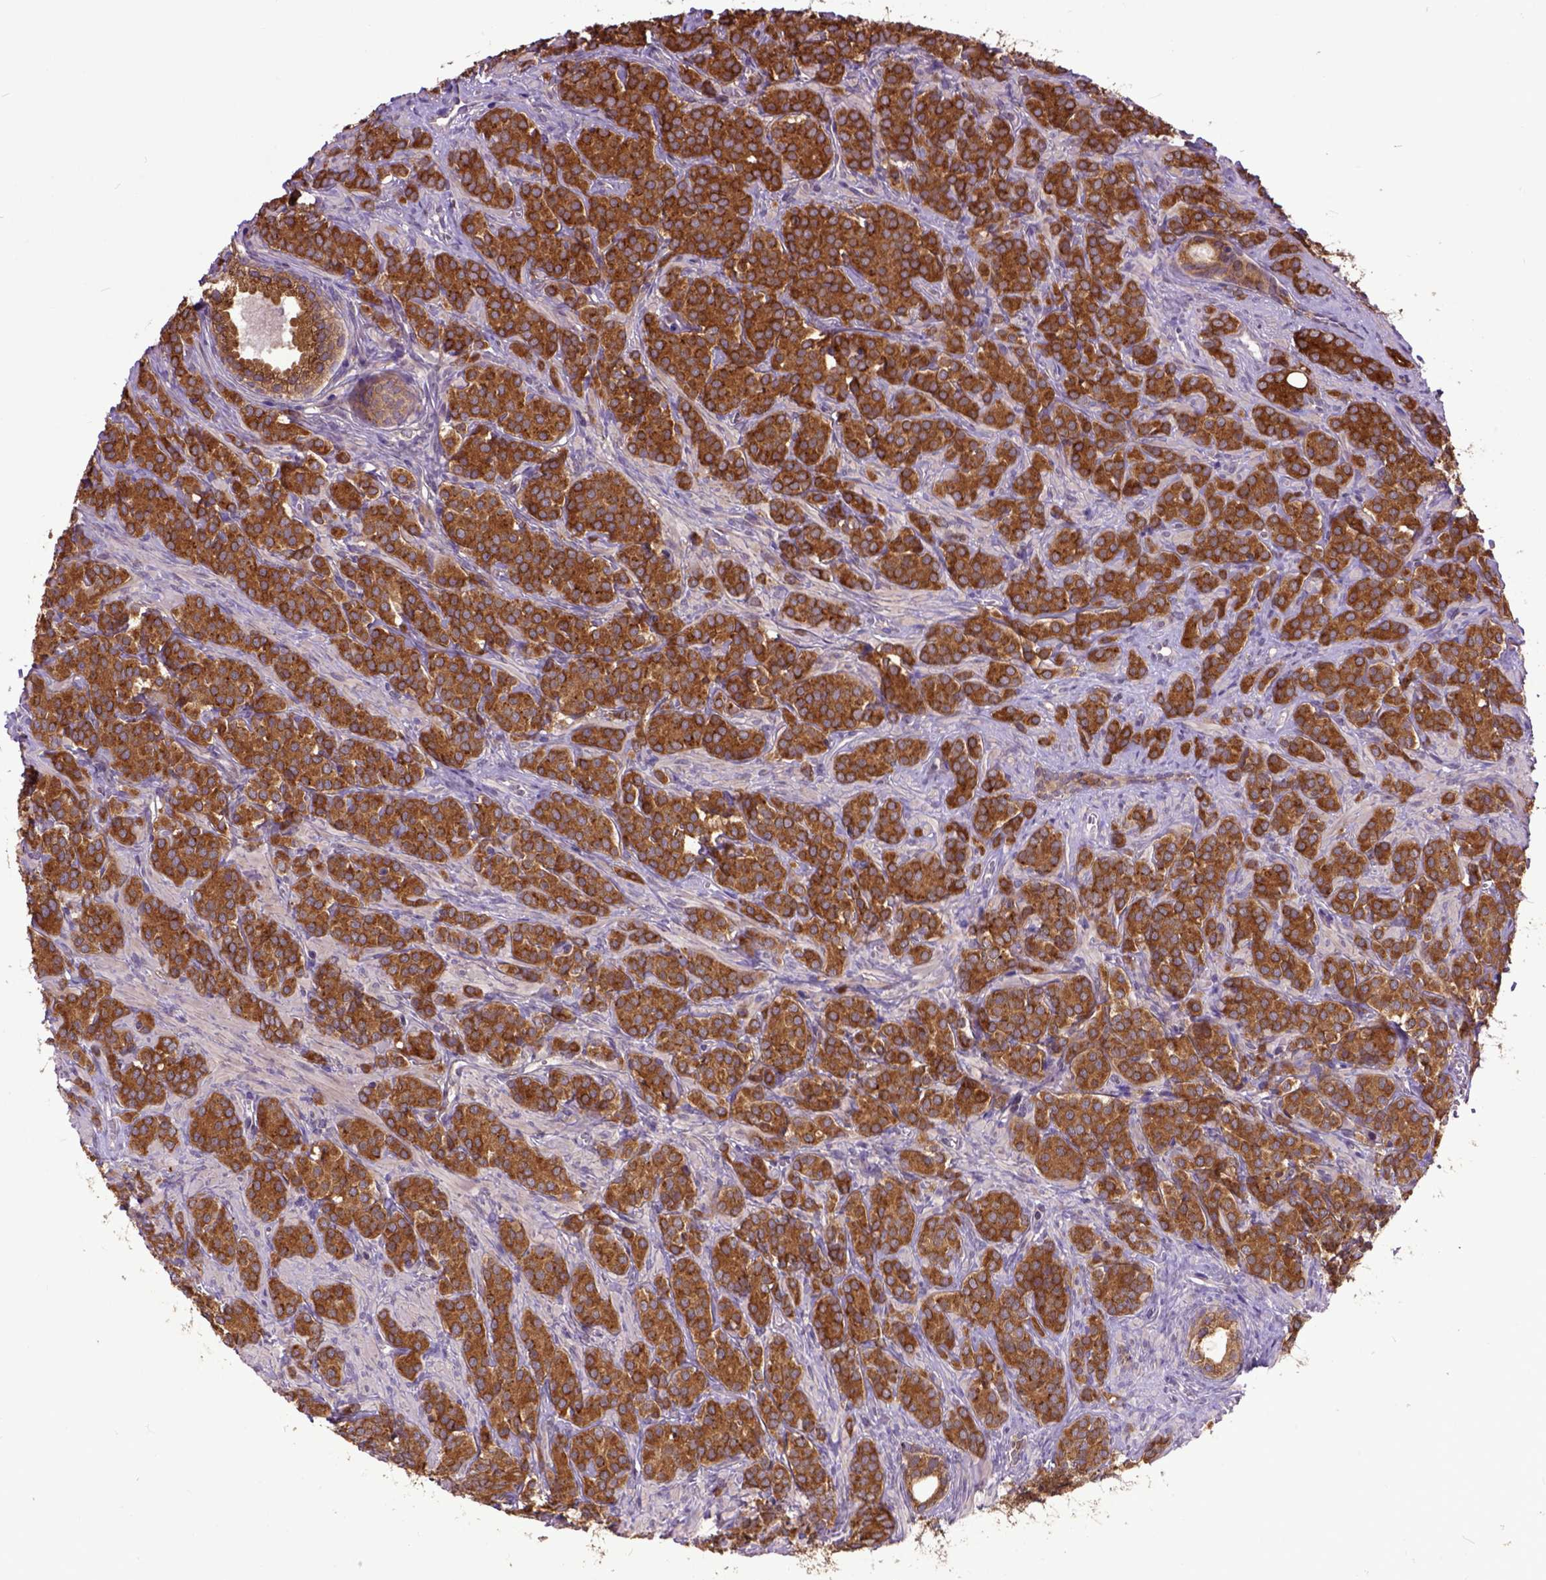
{"staining": {"intensity": "strong", "quantity": ">75%", "location": "cytoplasmic/membranous"}, "tissue": "prostate cancer", "cell_type": "Tumor cells", "image_type": "cancer", "snomed": [{"axis": "morphology", "description": "Adenocarcinoma, High grade"}, {"axis": "topography", "description": "Prostate"}], "caption": "Approximately >75% of tumor cells in human adenocarcinoma (high-grade) (prostate) exhibit strong cytoplasmic/membranous protein positivity as visualized by brown immunohistochemical staining.", "gene": "ARL1", "patient": {"sex": "male", "age": 84}}